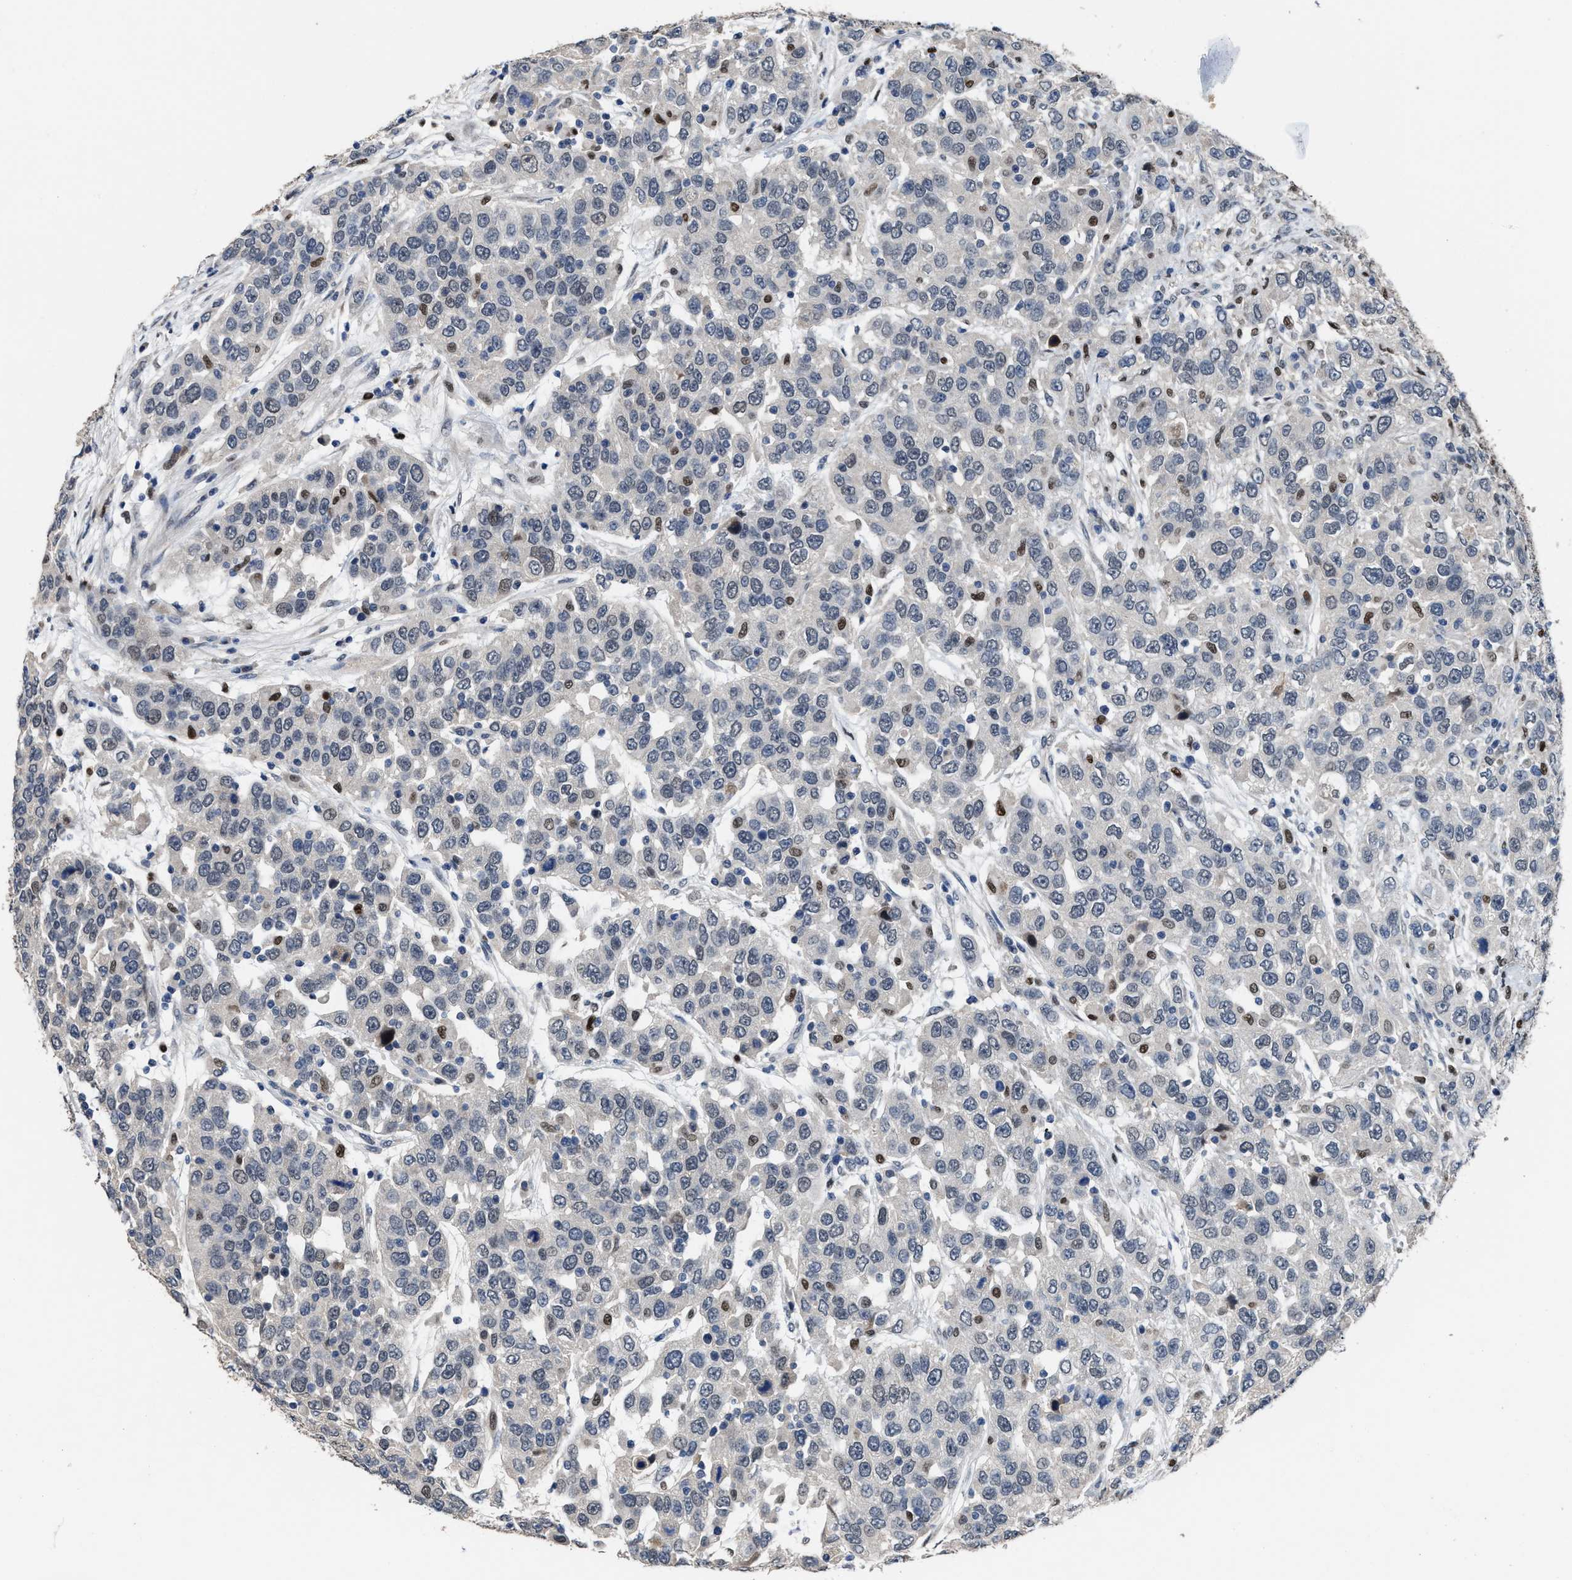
{"staining": {"intensity": "negative", "quantity": "none", "location": "none"}, "tissue": "urothelial cancer", "cell_type": "Tumor cells", "image_type": "cancer", "snomed": [{"axis": "morphology", "description": "Urothelial carcinoma, High grade"}, {"axis": "topography", "description": "Urinary bladder"}], "caption": "IHC histopathology image of urothelial carcinoma (high-grade) stained for a protein (brown), which shows no positivity in tumor cells.", "gene": "ZNF20", "patient": {"sex": "female", "age": 80}}